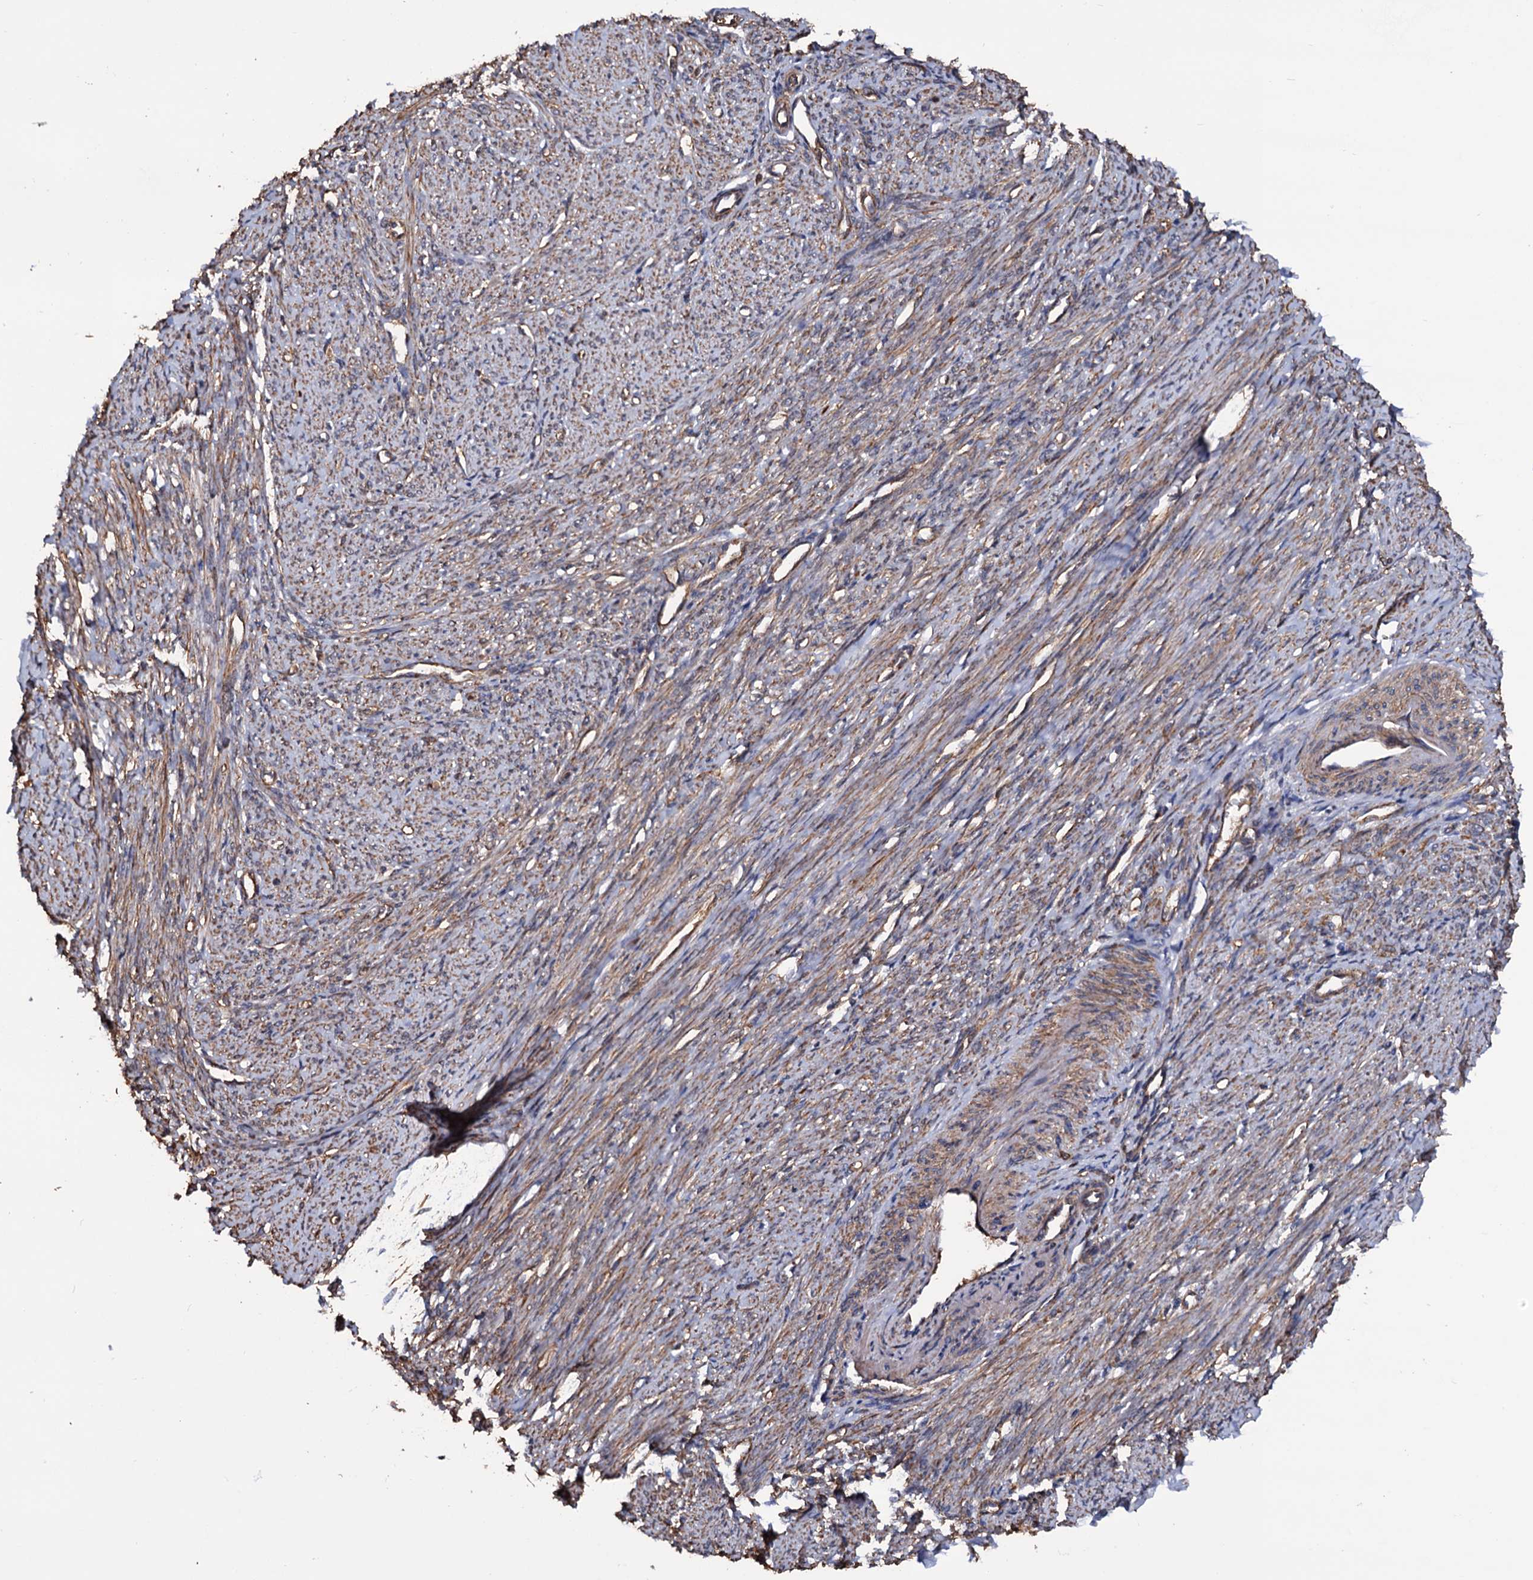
{"staining": {"intensity": "moderate", "quantity": ">75%", "location": "cytoplasmic/membranous"}, "tissue": "smooth muscle", "cell_type": "Smooth muscle cells", "image_type": "normal", "snomed": [{"axis": "morphology", "description": "Normal tissue, NOS"}, {"axis": "topography", "description": "Smooth muscle"}, {"axis": "topography", "description": "Uterus"}], "caption": "Moderate cytoplasmic/membranous expression for a protein is appreciated in approximately >75% of smooth muscle cells of normal smooth muscle using IHC.", "gene": "MRPL42", "patient": {"sex": "female", "age": 59}}